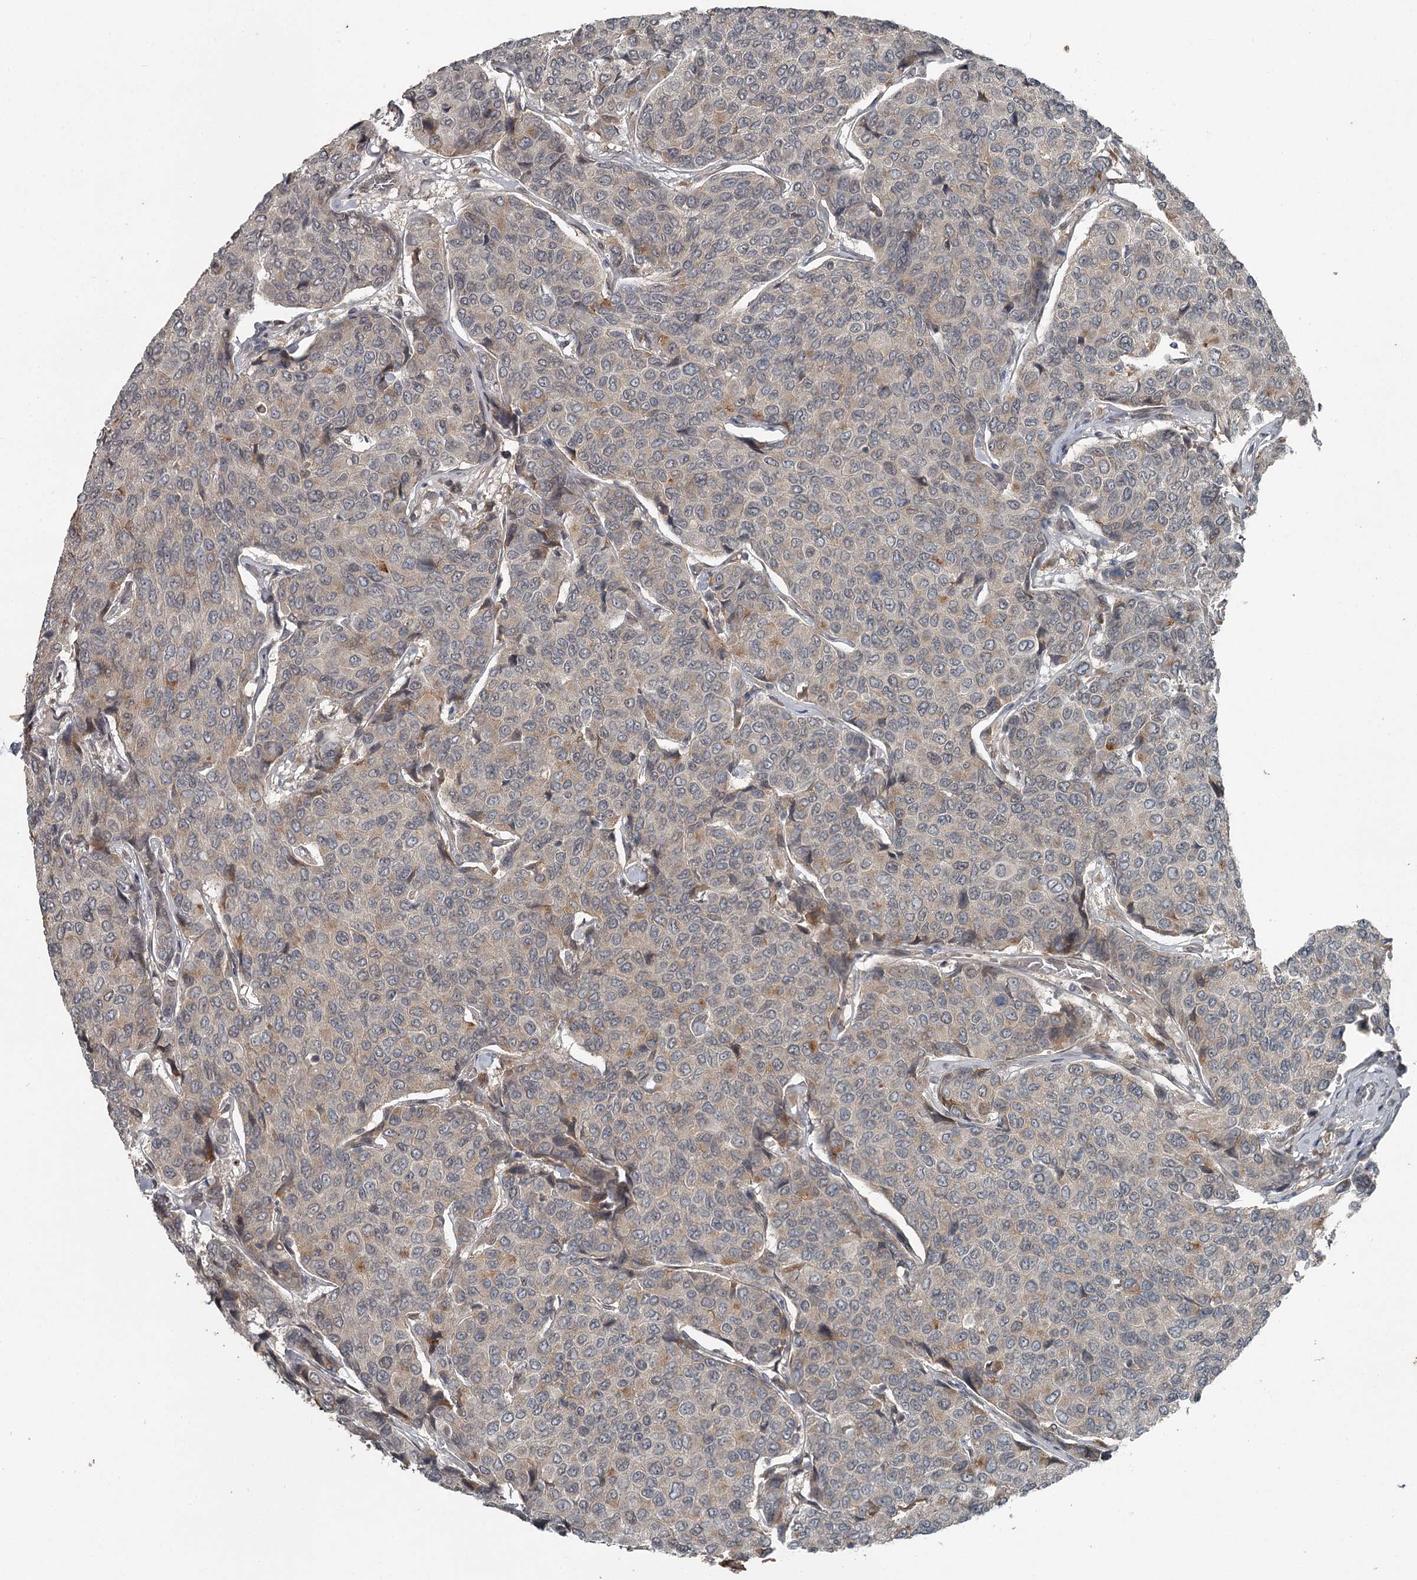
{"staining": {"intensity": "weak", "quantity": "<25%", "location": "cytoplasmic/membranous"}, "tissue": "breast cancer", "cell_type": "Tumor cells", "image_type": "cancer", "snomed": [{"axis": "morphology", "description": "Duct carcinoma"}, {"axis": "topography", "description": "Breast"}], "caption": "This is an immunohistochemistry (IHC) image of breast cancer. There is no expression in tumor cells.", "gene": "SLC39A8", "patient": {"sex": "female", "age": 55}}